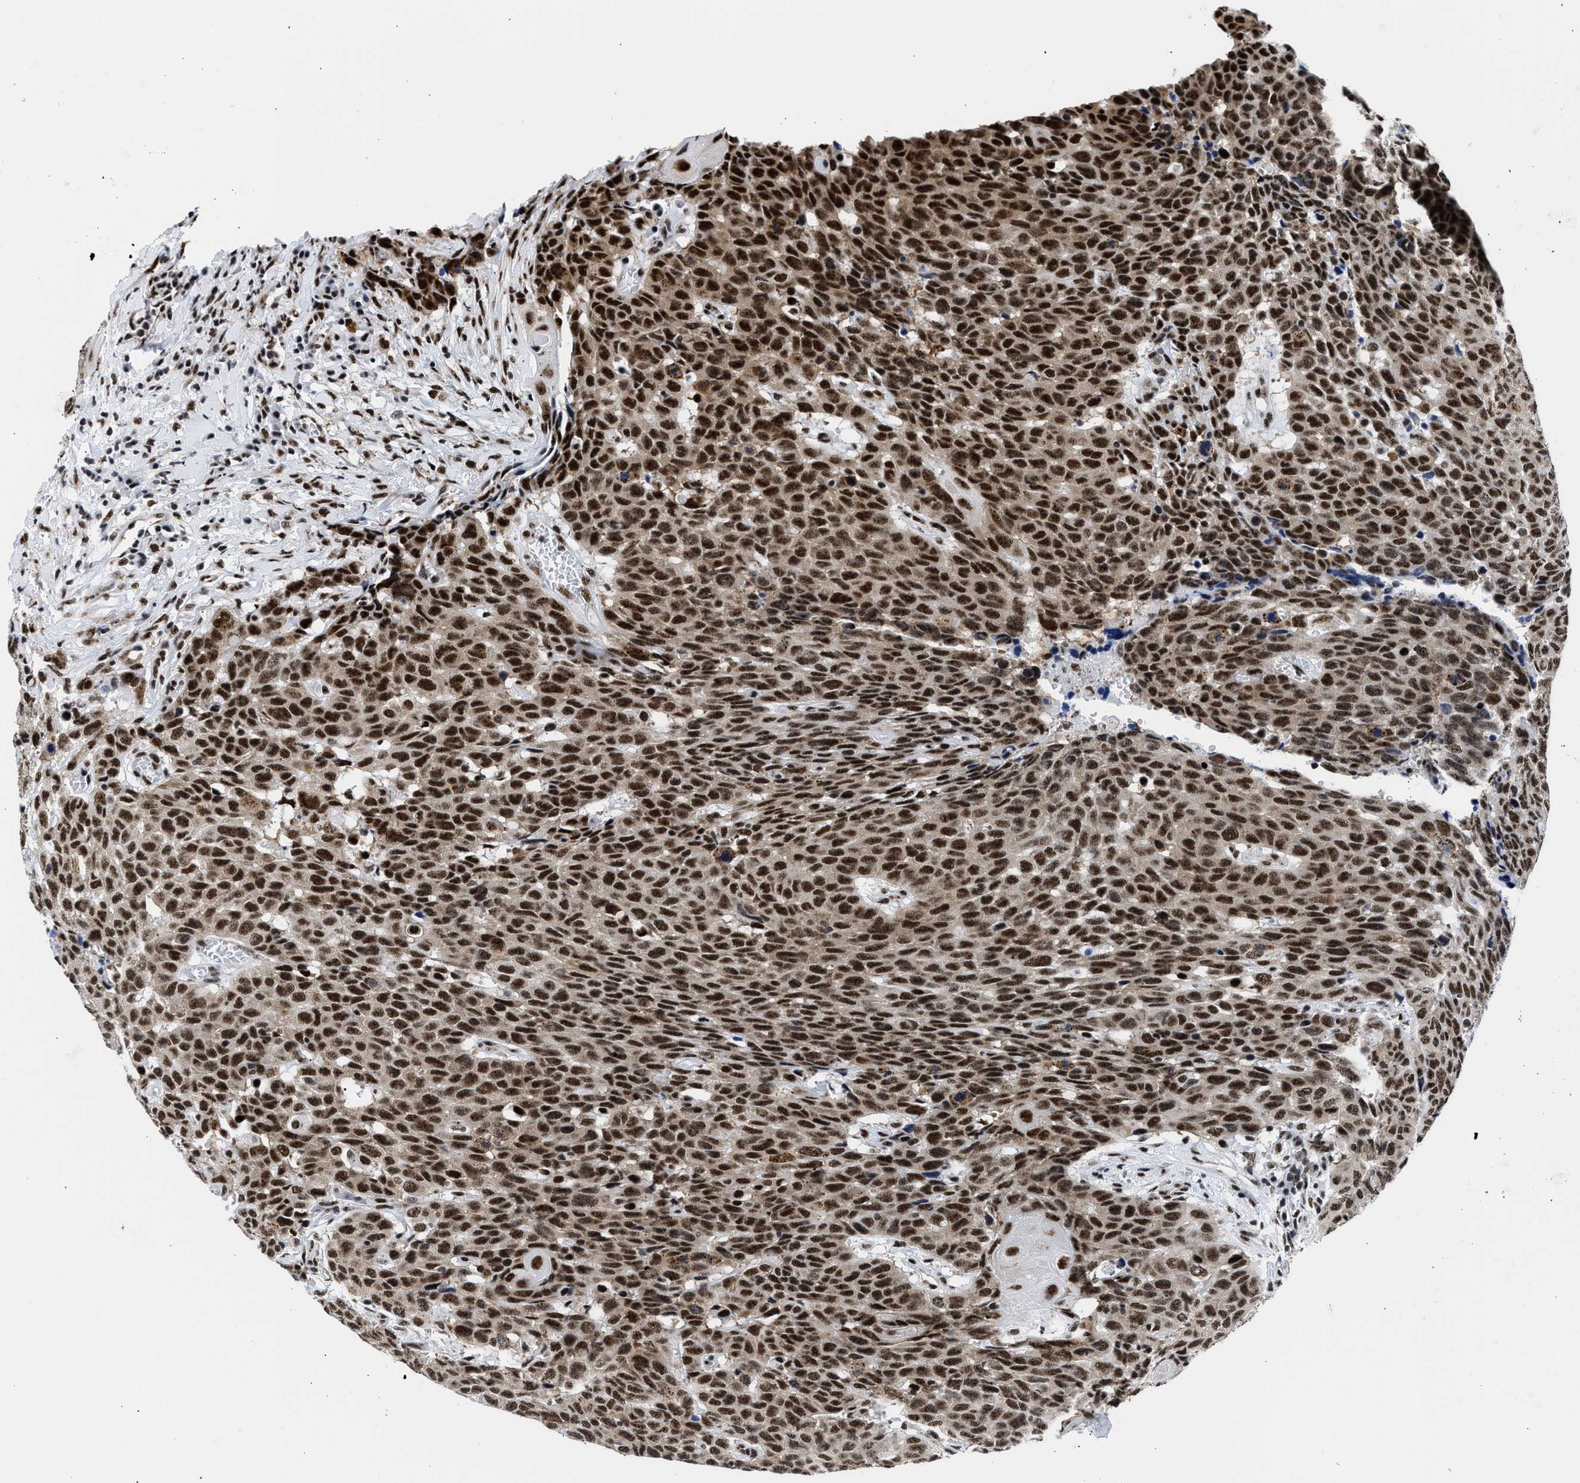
{"staining": {"intensity": "strong", "quantity": ">75%", "location": "nuclear"}, "tissue": "head and neck cancer", "cell_type": "Tumor cells", "image_type": "cancer", "snomed": [{"axis": "morphology", "description": "Squamous cell carcinoma, NOS"}, {"axis": "topography", "description": "Head-Neck"}], "caption": "The image shows immunohistochemical staining of squamous cell carcinoma (head and neck). There is strong nuclear expression is appreciated in approximately >75% of tumor cells.", "gene": "RBM8A", "patient": {"sex": "male", "age": 66}}